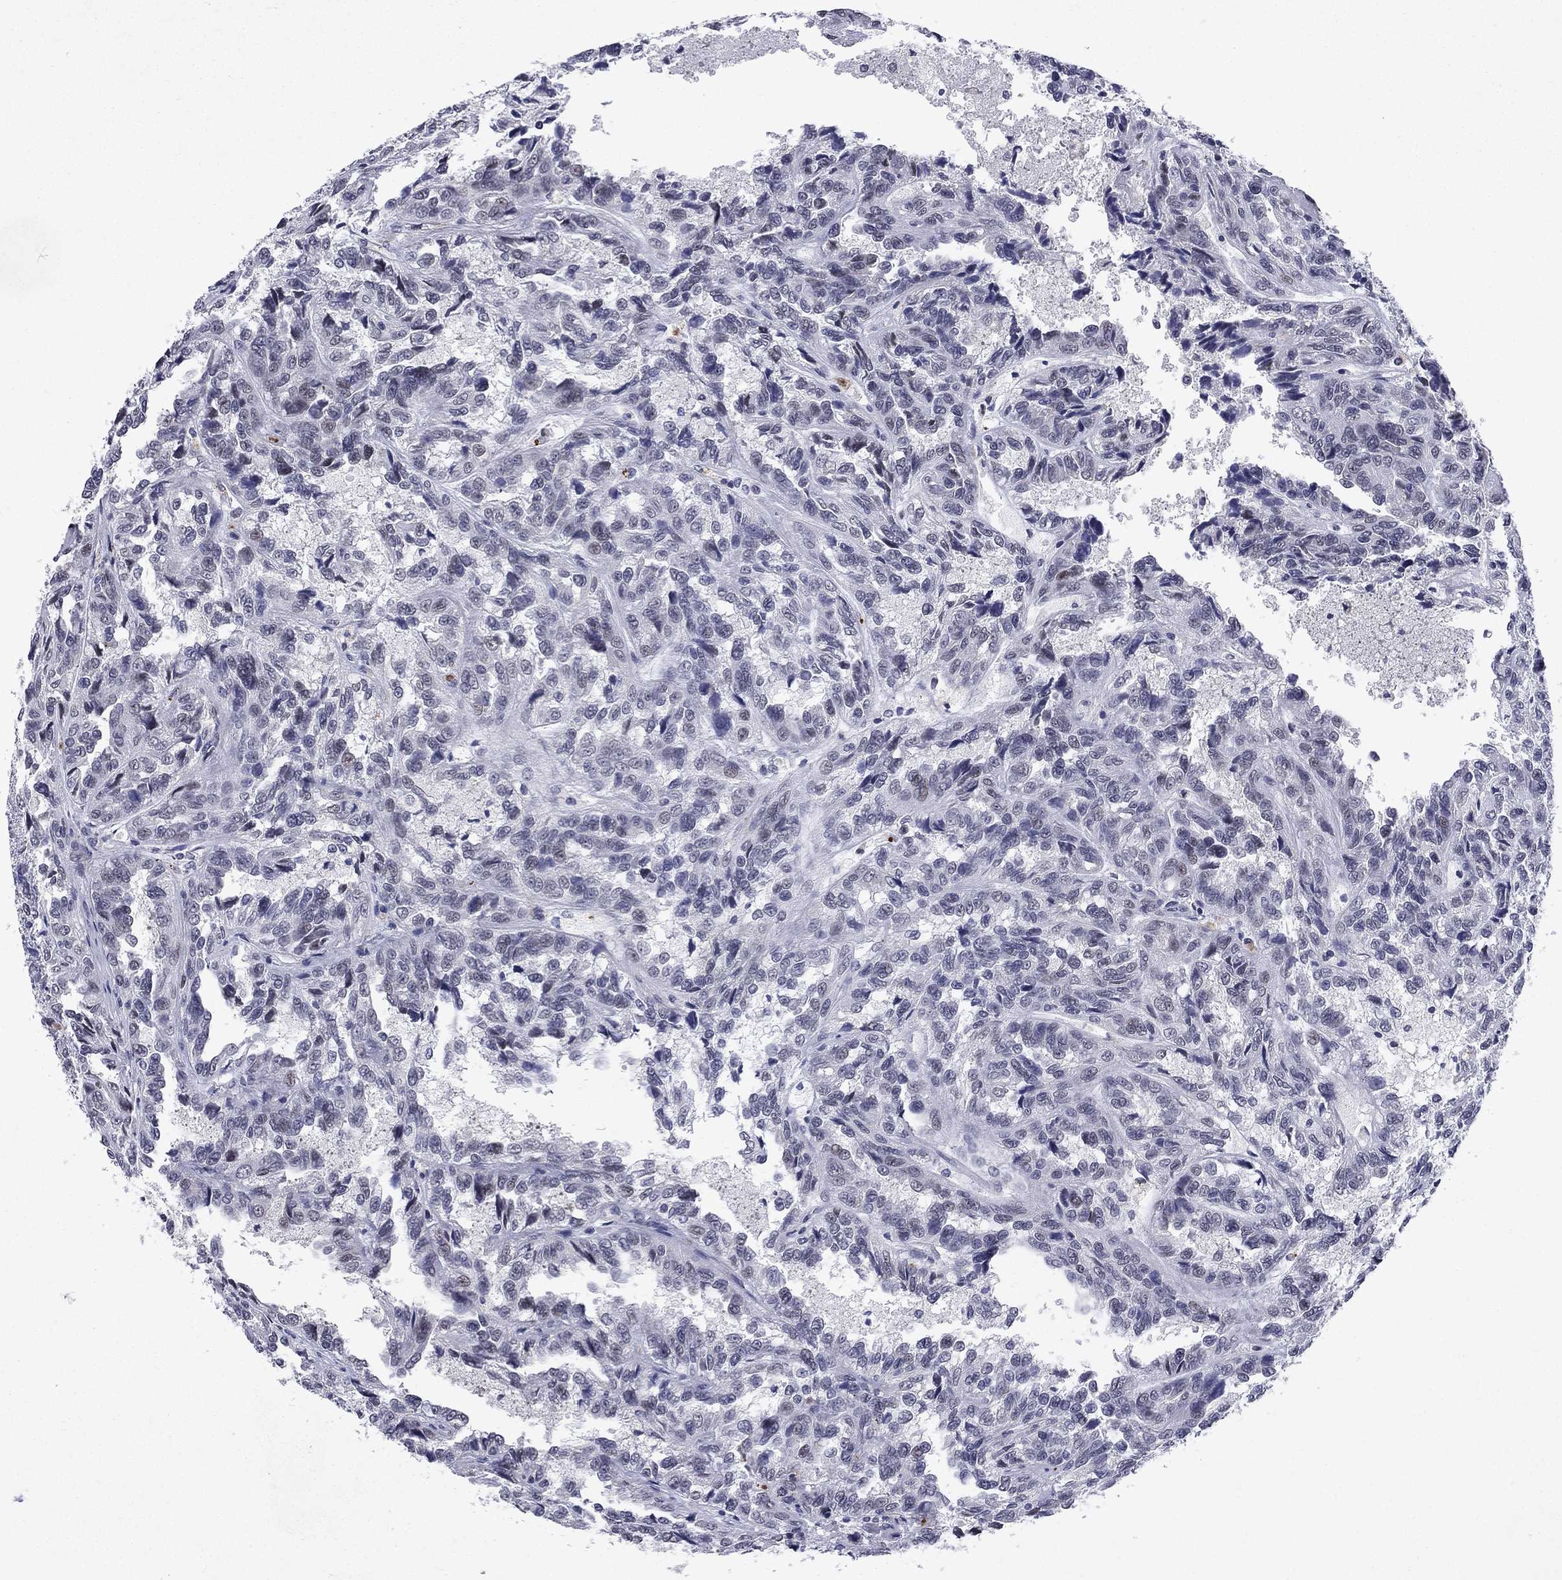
{"staining": {"intensity": "negative", "quantity": "none", "location": "none"}, "tissue": "renal cancer", "cell_type": "Tumor cells", "image_type": "cancer", "snomed": [{"axis": "morphology", "description": "Adenocarcinoma, NOS"}, {"axis": "topography", "description": "Kidney"}], "caption": "Immunohistochemistry (IHC) micrograph of human adenocarcinoma (renal) stained for a protein (brown), which displays no positivity in tumor cells.", "gene": "ECM1", "patient": {"sex": "male", "age": 79}}